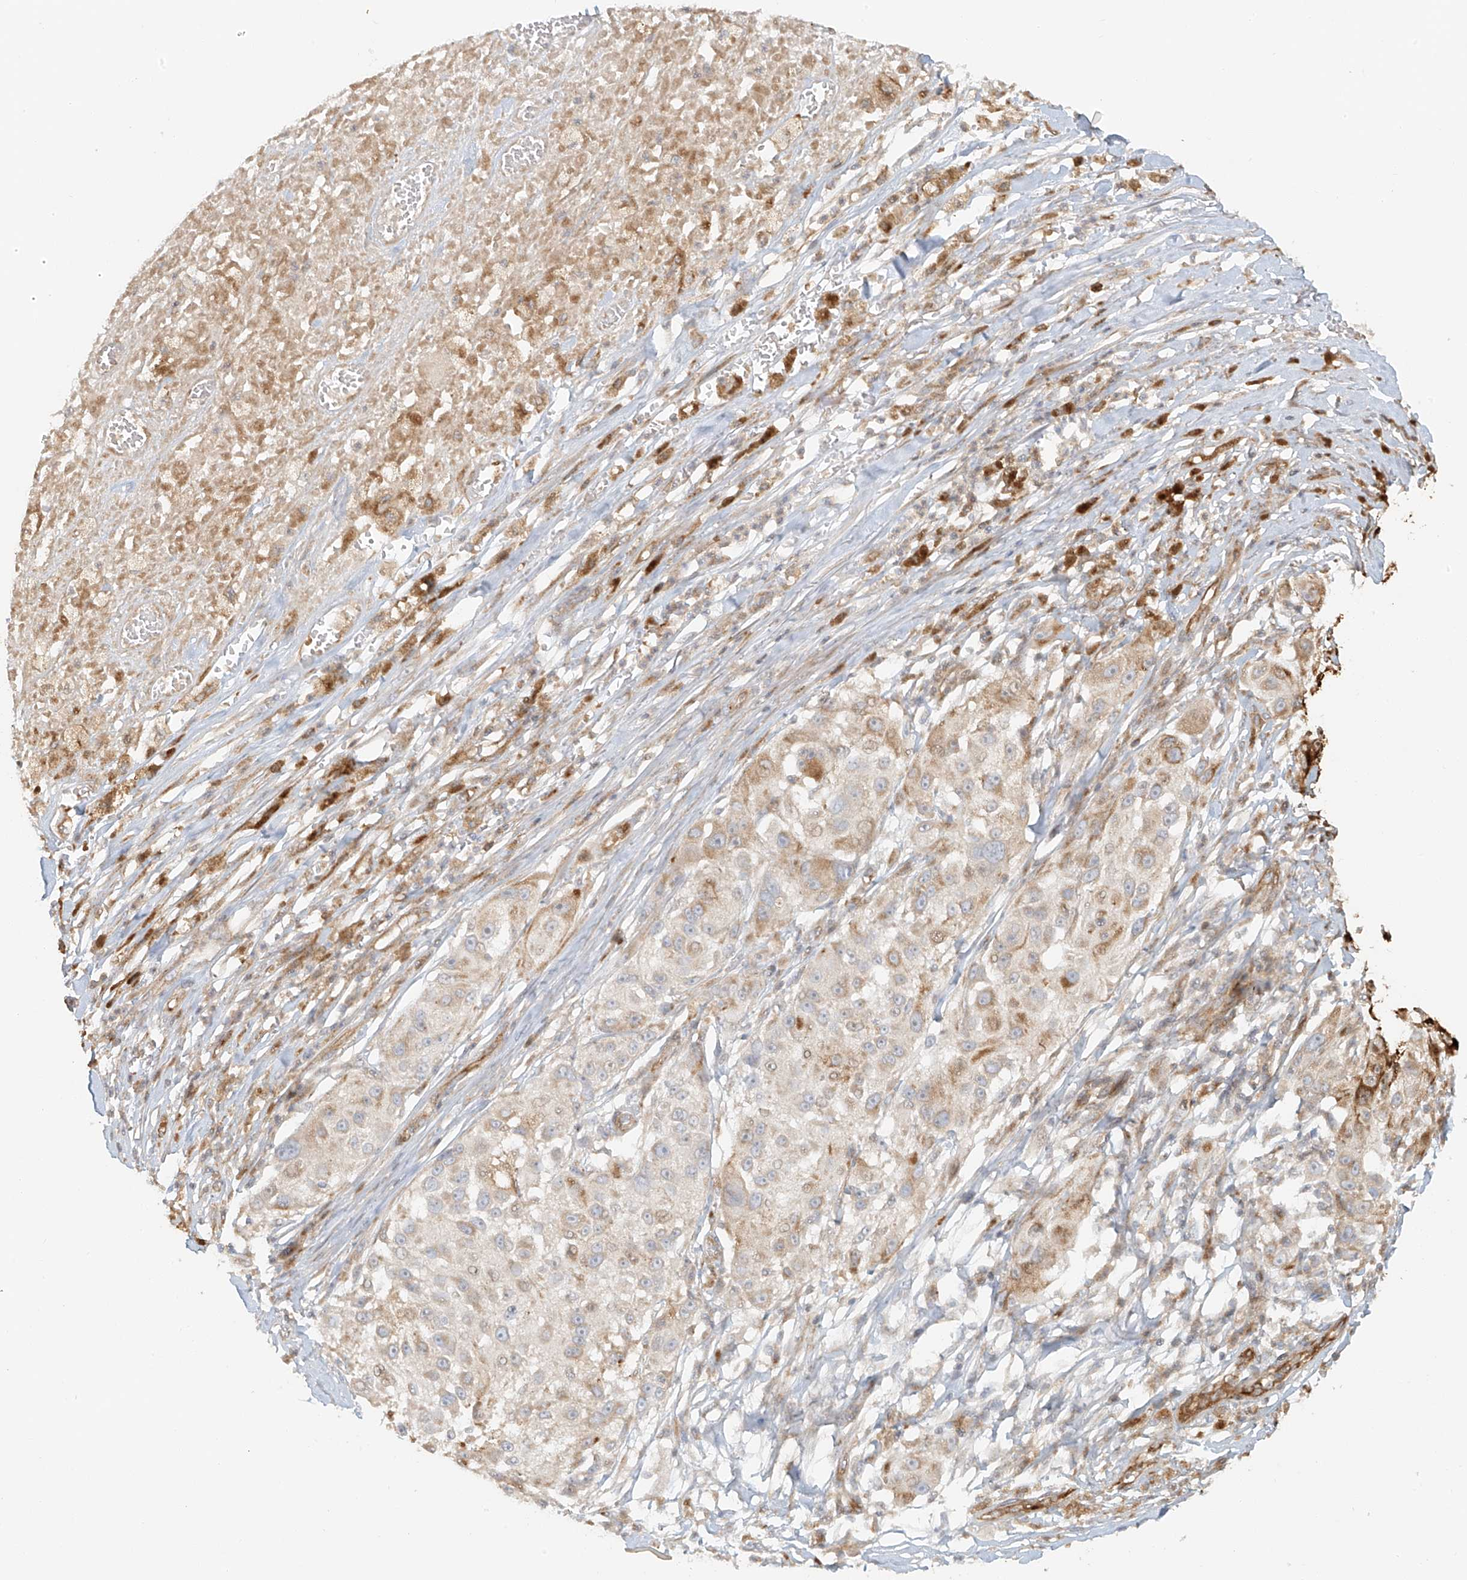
{"staining": {"intensity": "weak", "quantity": "25%-75%", "location": "cytoplasmic/membranous"}, "tissue": "melanoma", "cell_type": "Tumor cells", "image_type": "cancer", "snomed": [{"axis": "morphology", "description": "Necrosis, NOS"}, {"axis": "morphology", "description": "Malignant melanoma, NOS"}, {"axis": "topography", "description": "Skin"}], "caption": "High-power microscopy captured an immunohistochemistry (IHC) image of malignant melanoma, revealing weak cytoplasmic/membranous staining in about 25%-75% of tumor cells.", "gene": "MIPEP", "patient": {"sex": "female", "age": 87}}